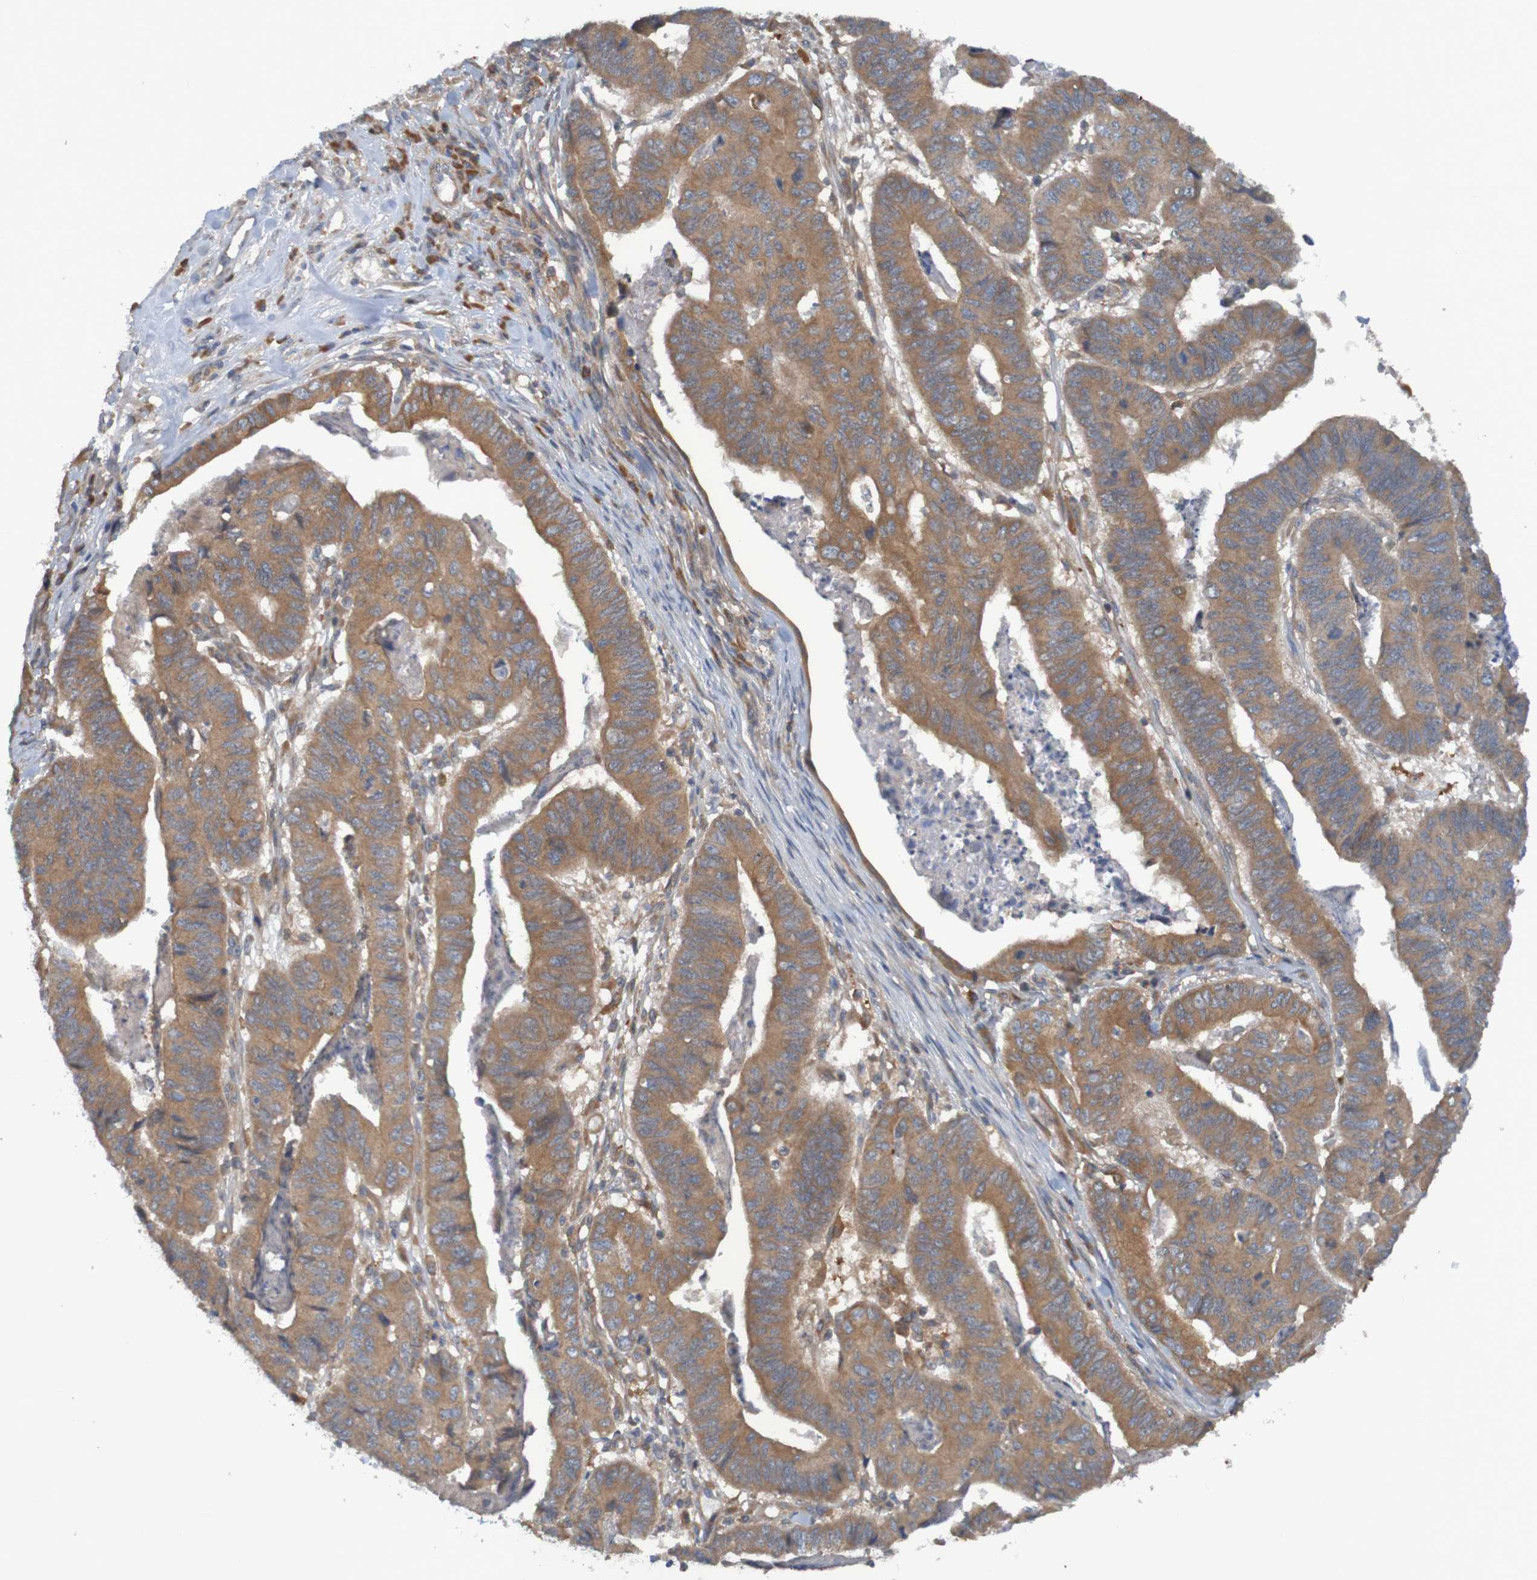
{"staining": {"intensity": "moderate", "quantity": ">75%", "location": "cytoplasmic/membranous"}, "tissue": "stomach cancer", "cell_type": "Tumor cells", "image_type": "cancer", "snomed": [{"axis": "morphology", "description": "Adenocarcinoma, NOS"}, {"axis": "topography", "description": "Stomach, lower"}], "caption": "Brown immunohistochemical staining in human stomach adenocarcinoma shows moderate cytoplasmic/membranous positivity in about >75% of tumor cells.", "gene": "DNAJC4", "patient": {"sex": "male", "age": 77}}